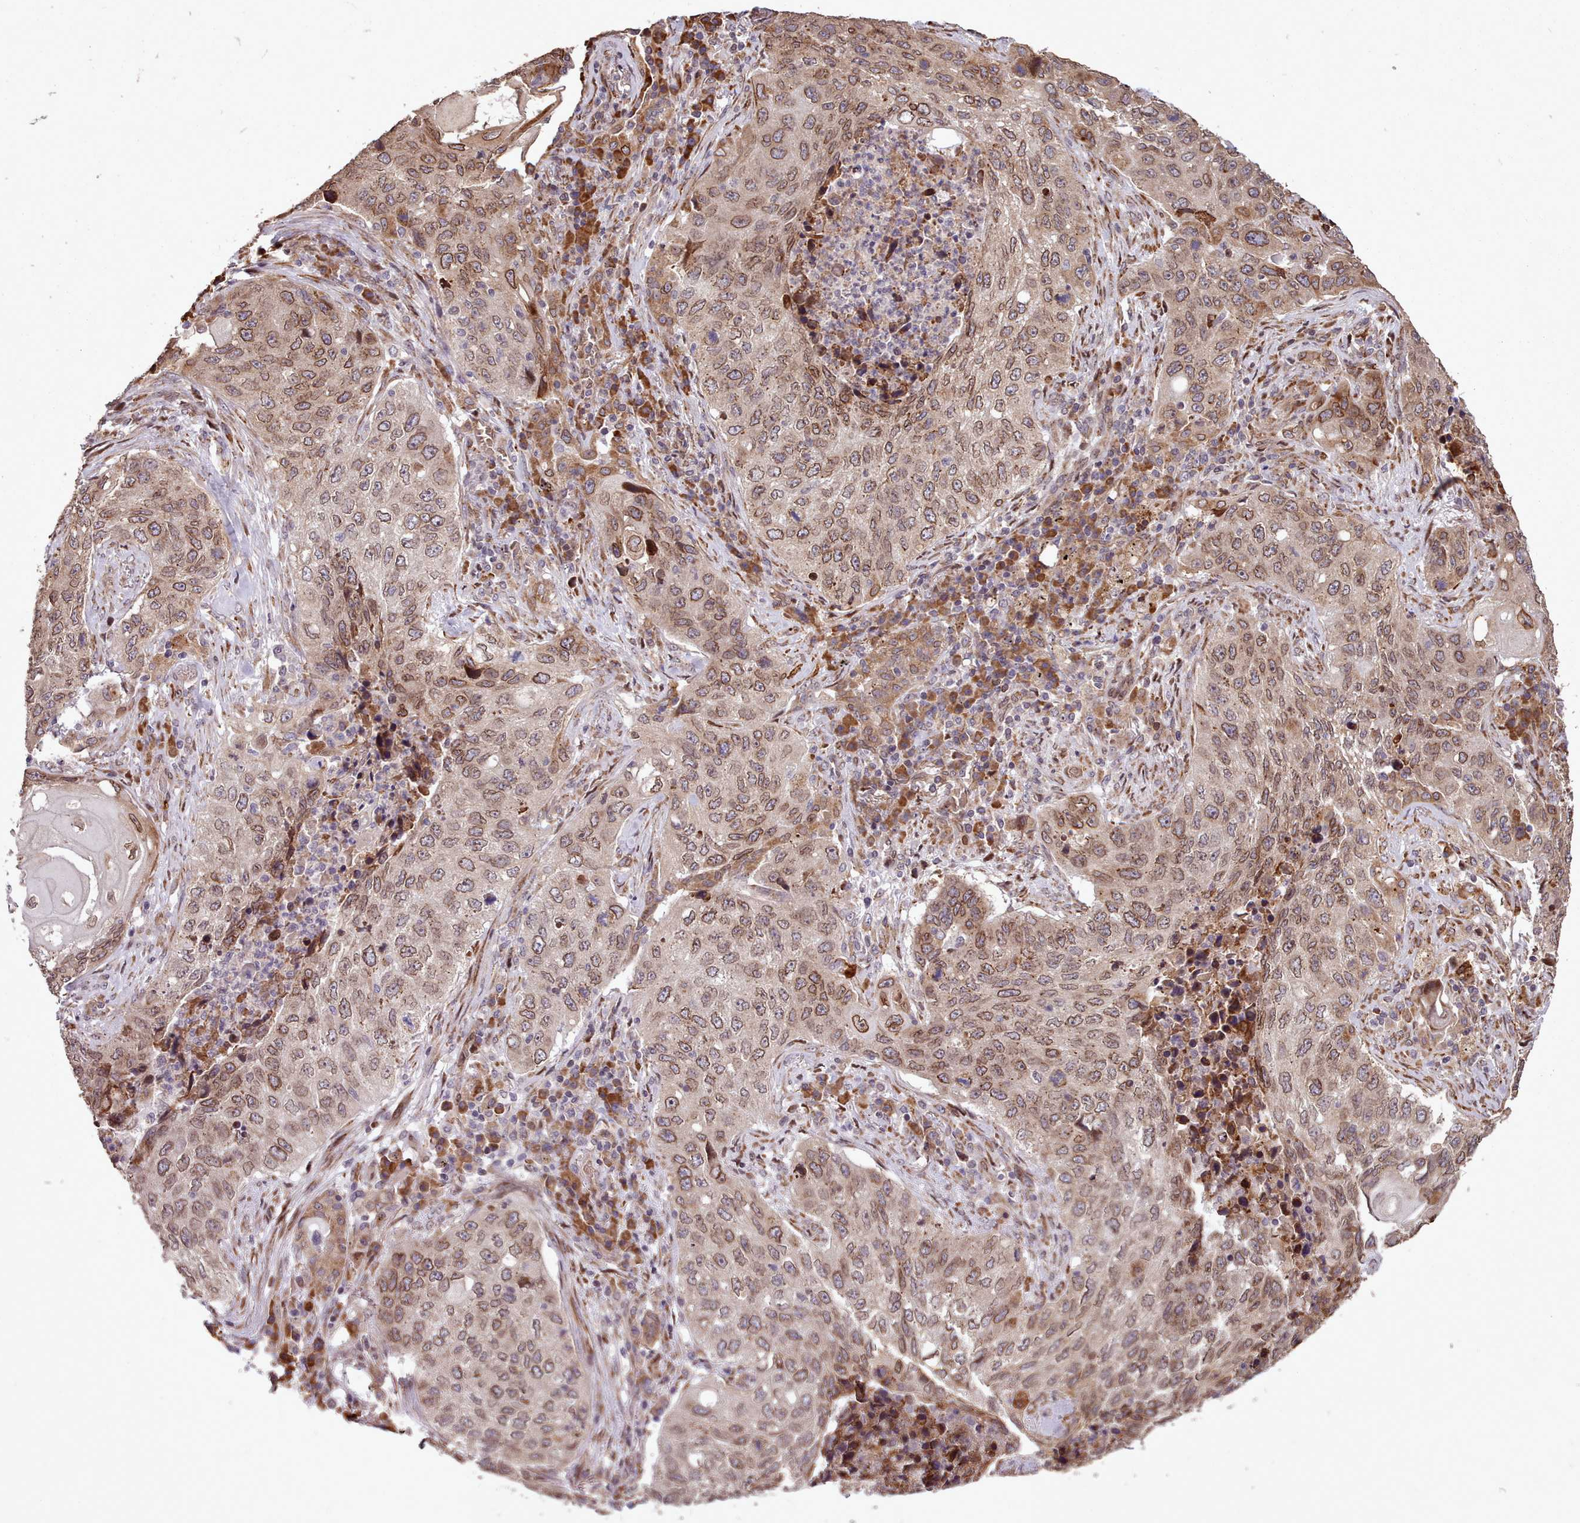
{"staining": {"intensity": "moderate", "quantity": ">75%", "location": "cytoplasmic/membranous,nuclear"}, "tissue": "lung cancer", "cell_type": "Tumor cells", "image_type": "cancer", "snomed": [{"axis": "morphology", "description": "Squamous cell carcinoma, NOS"}, {"axis": "topography", "description": "Lung"}], "caption": "Lung cancer (squamous cell carcinoma) stained with a protein marker demonstrates moderate staining in tumor cells.", "gene": "CABP1", "patient": {"sex": "female", "age": 63}}